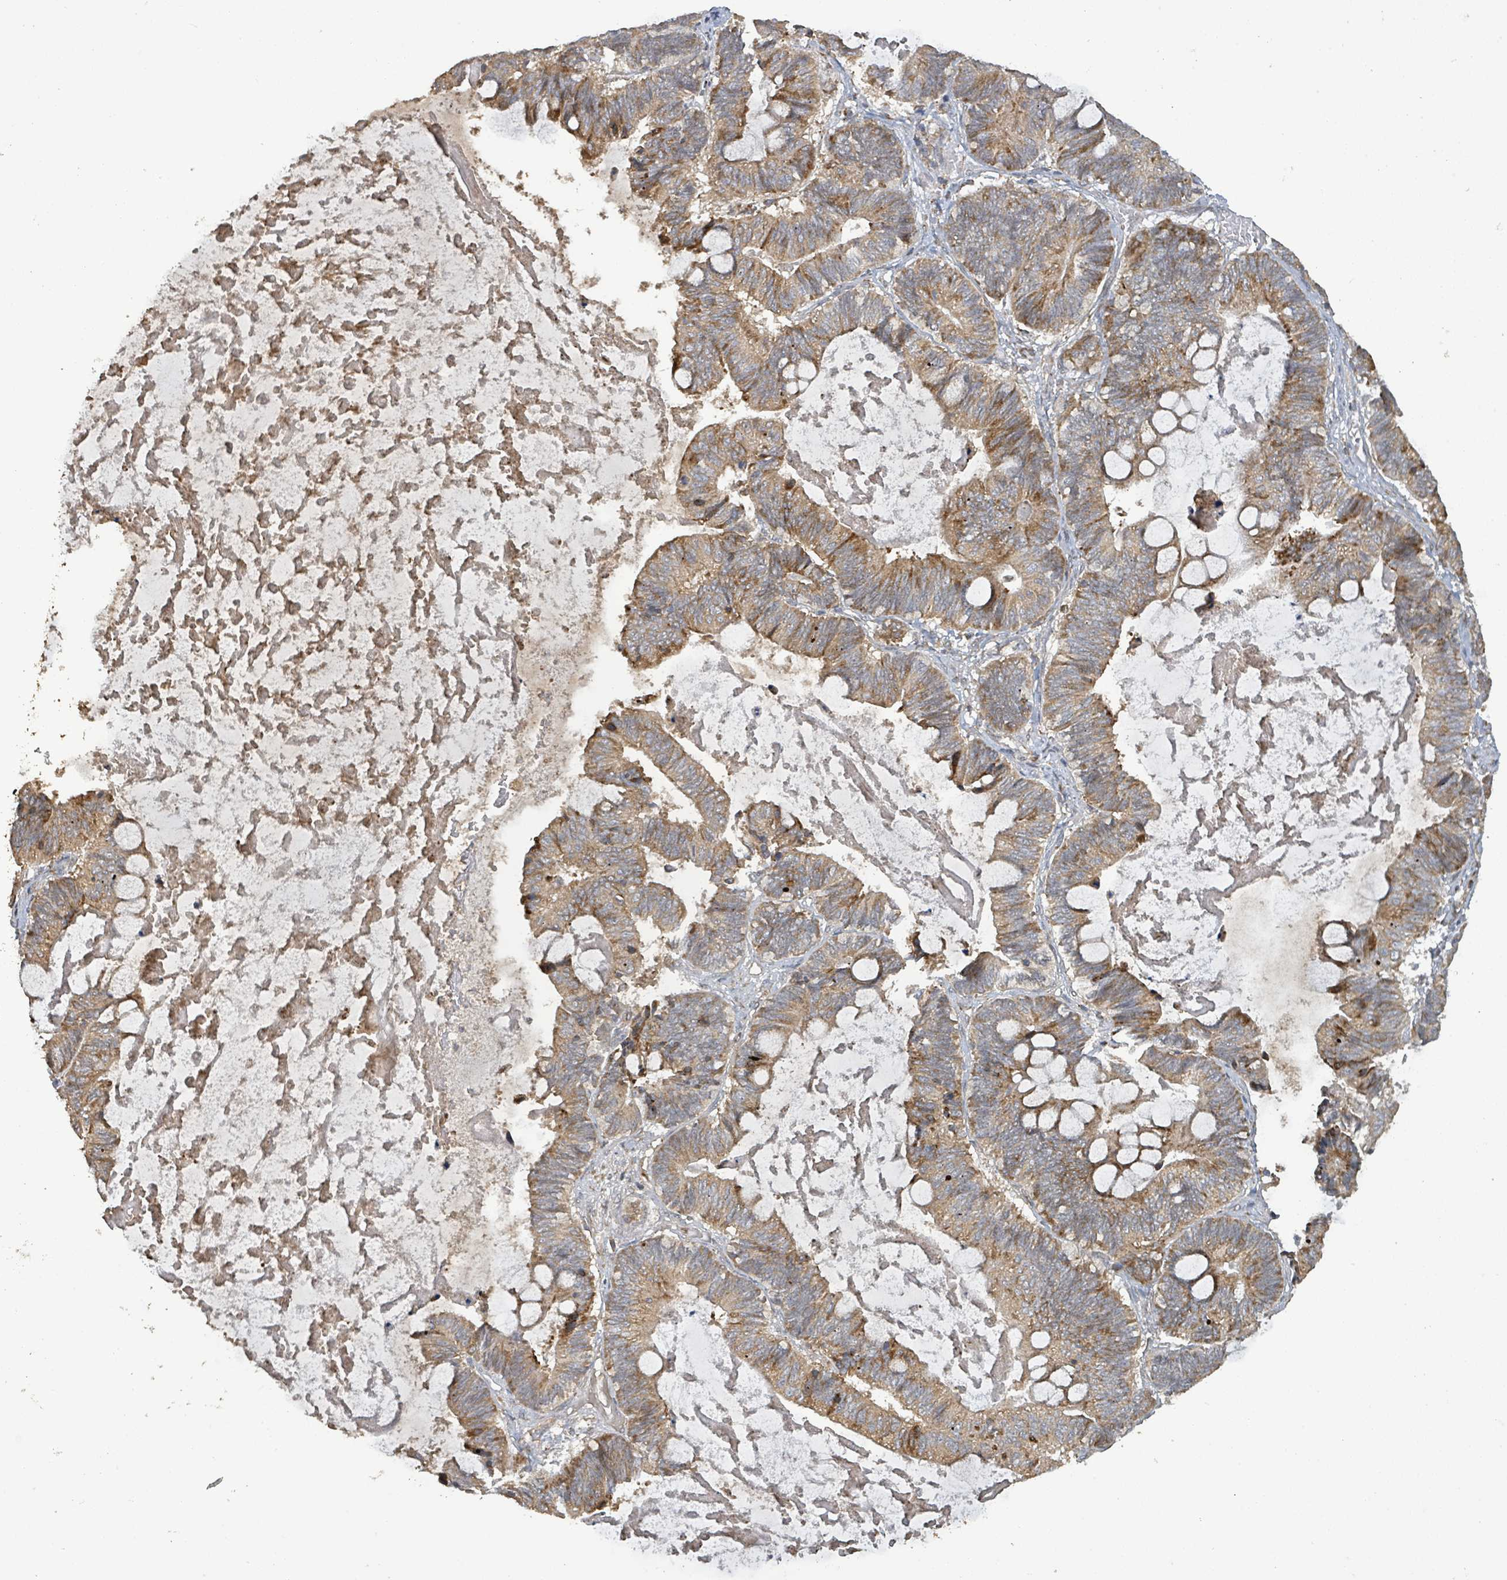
{"staining": {"intensity": "moderate", "quantity": ">75%", "location": "cytoplasmic/membranous"}, "tissue": "ovarian cancer", "cell_type": "Tumor cells", "image_type": "cancer", "snomed": [{"axis": "morphology", "description": "Cystadenocarcinoma, mucinous, NOS"}, {"axis": "topography", "description": "Ovary"}], "caption": "Tumor cells demonstrate medium levels of moderate cytoplasmic/membranous expression in approximately >75% of cells in human ovarian cancer (mucinous cystadenocarcinoma).", "gene": "STARD4", "patient": {"sex": "female", "age": 61}}